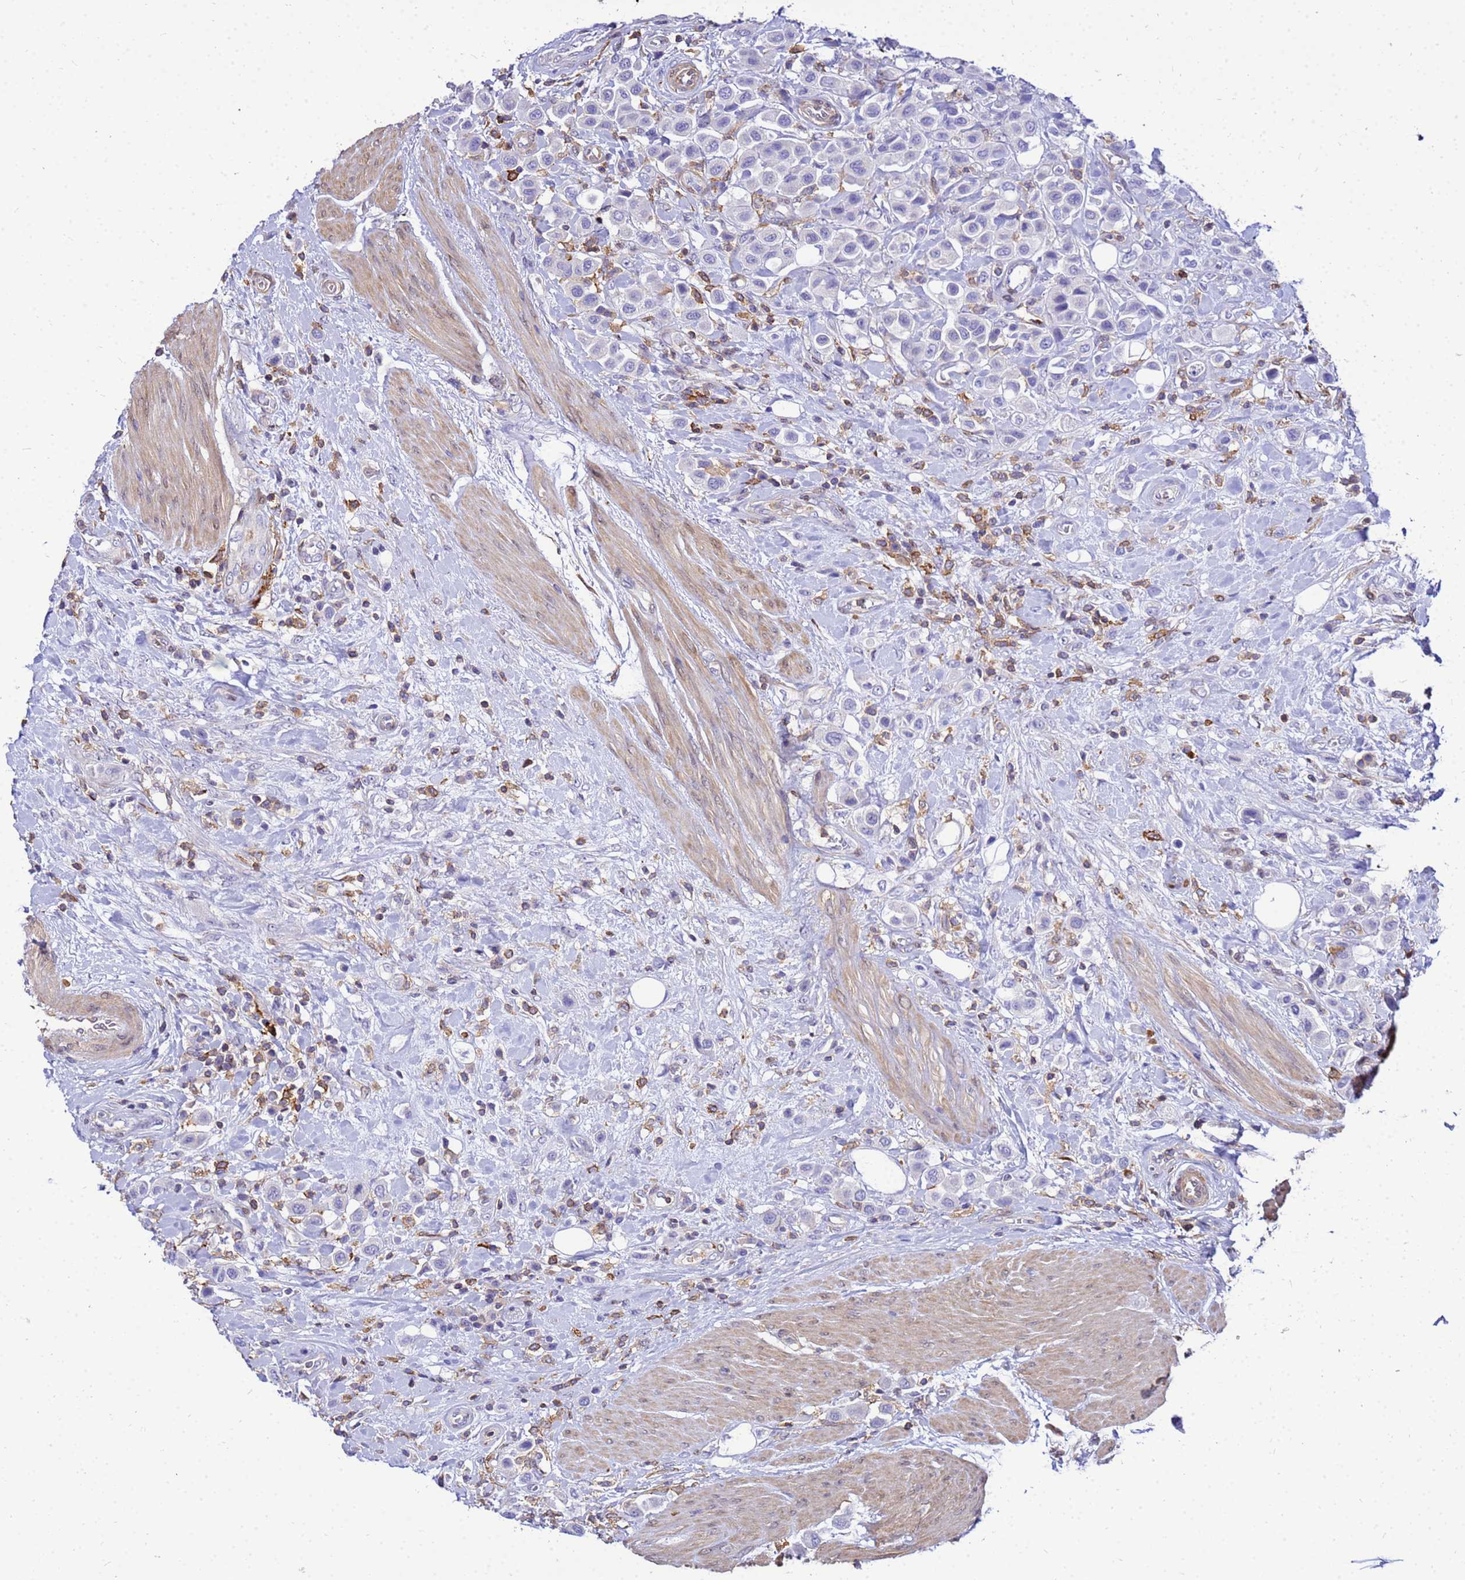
{"staining": {"intensity": "negative", "quantity": "none", "location": "none"}, "tissue": "urothelial cancer", "cell_type": "Tumor cells", "image_type": "cancer", "snomed": [{"axis": "morphology", "description": "Urothelial carcinoma, High grade"}, {"axis": "topography", "description": "Urinary bladder"}], "caption": "Immunohistochemistry of human urothelial cancer shows no expression in tumor cells. Brightfield microscopy of IHC stained with DAB (3,3'-diaminobenzidine) (brown) and hematoxylin (blue), captured at high magnification.", "gene": "DBNDD2", "patient": {"sex": "male", "age": 50}}